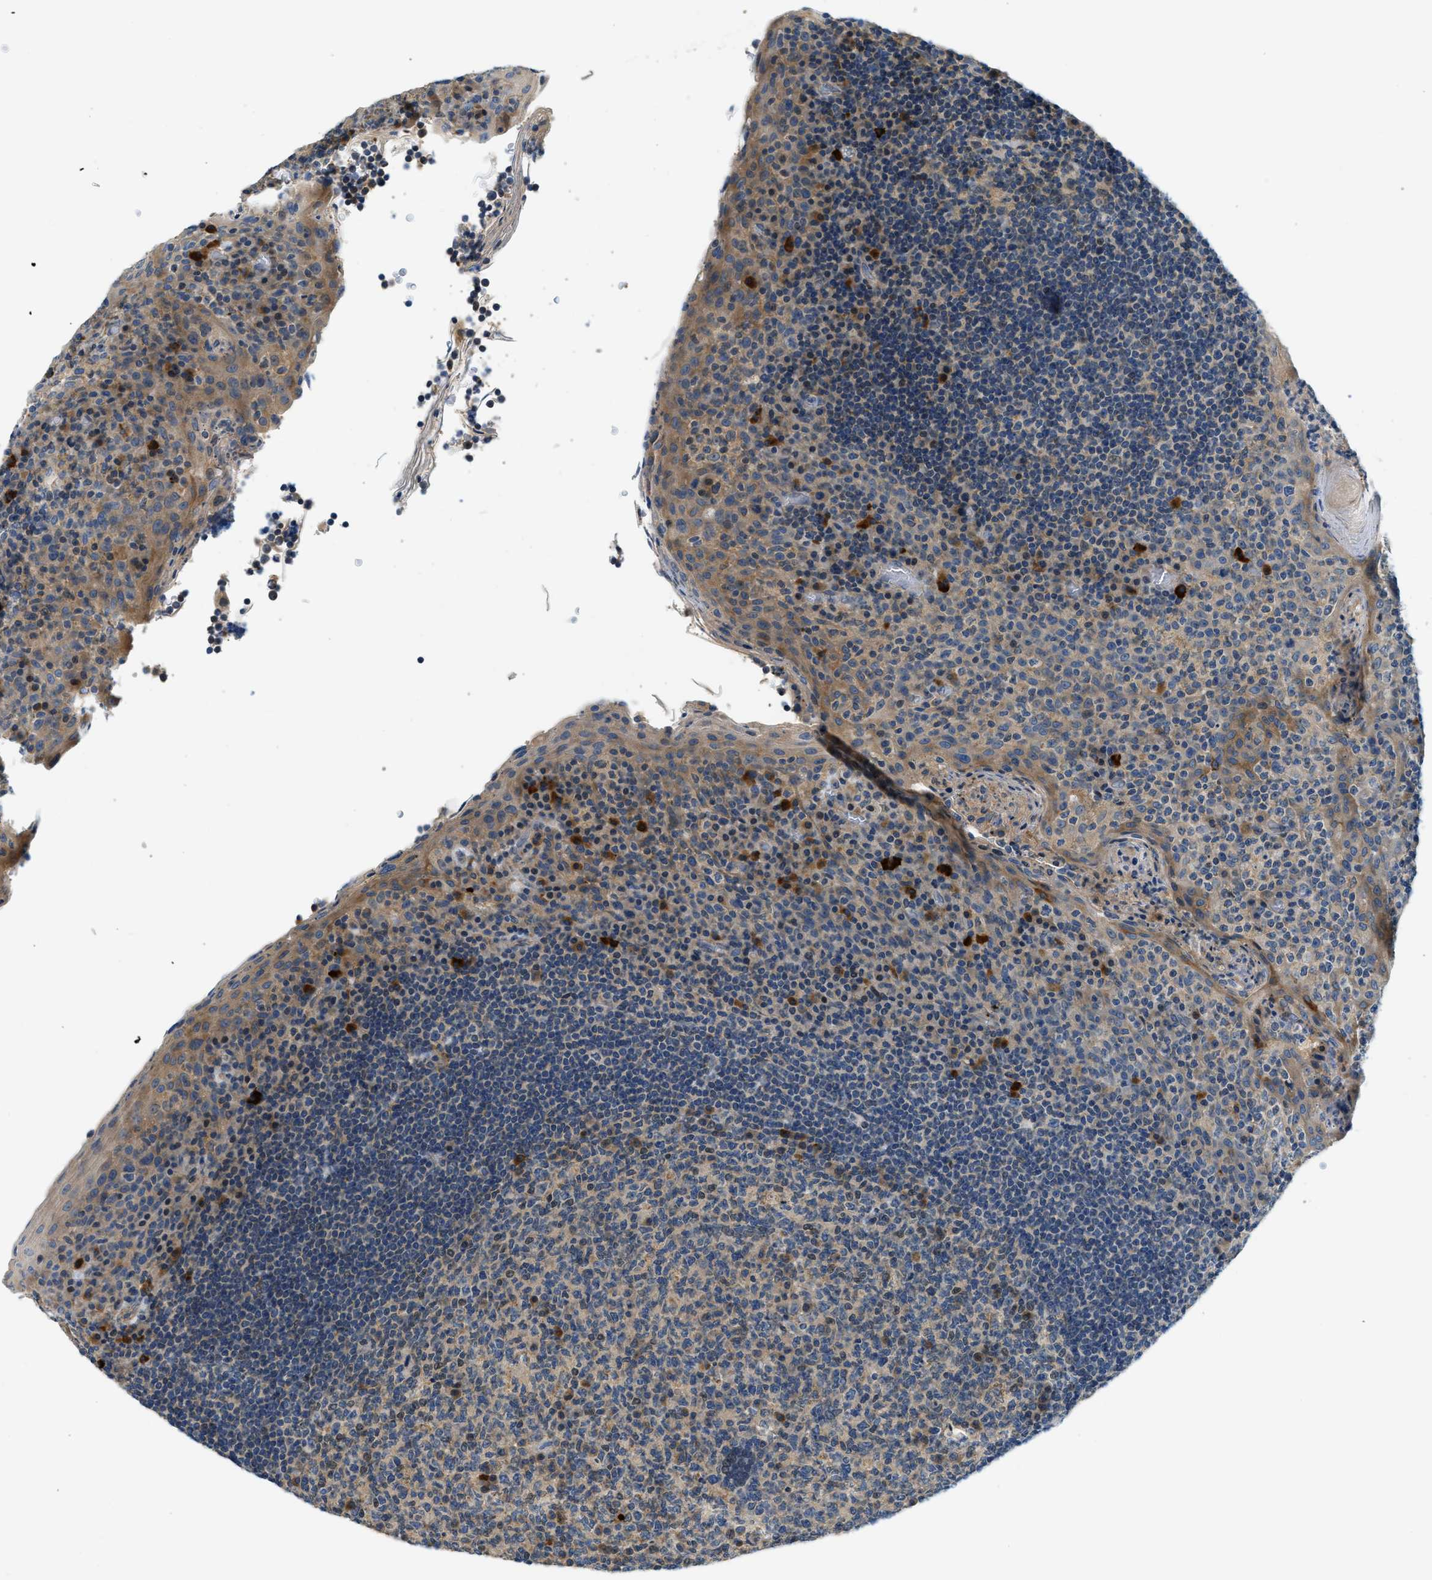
{"staining": {"intensity": "weak", "quantity": "25%-75%", "location": "cytoplasmic/membranous"}, "tissue": "tonsil", "cell_type": "Germinal center cells", "image_type": "normal", "snomed": [{"axis": "morphology", "description": "Normal tissue, NOS"}, {"axis": "topography", "description": "Tonsil"}], "caption": "A brown stain labels weak cytoplasmic/membranous positivity of a protein in germinal center cells of unremarkable human tonsil. (Stains: DAB in brown, nuclei in blue, Microscopy: brightfield microscopy at high magnification).", "gene": "KCNK1", "patient": {"sex": "male", "age": 17}}